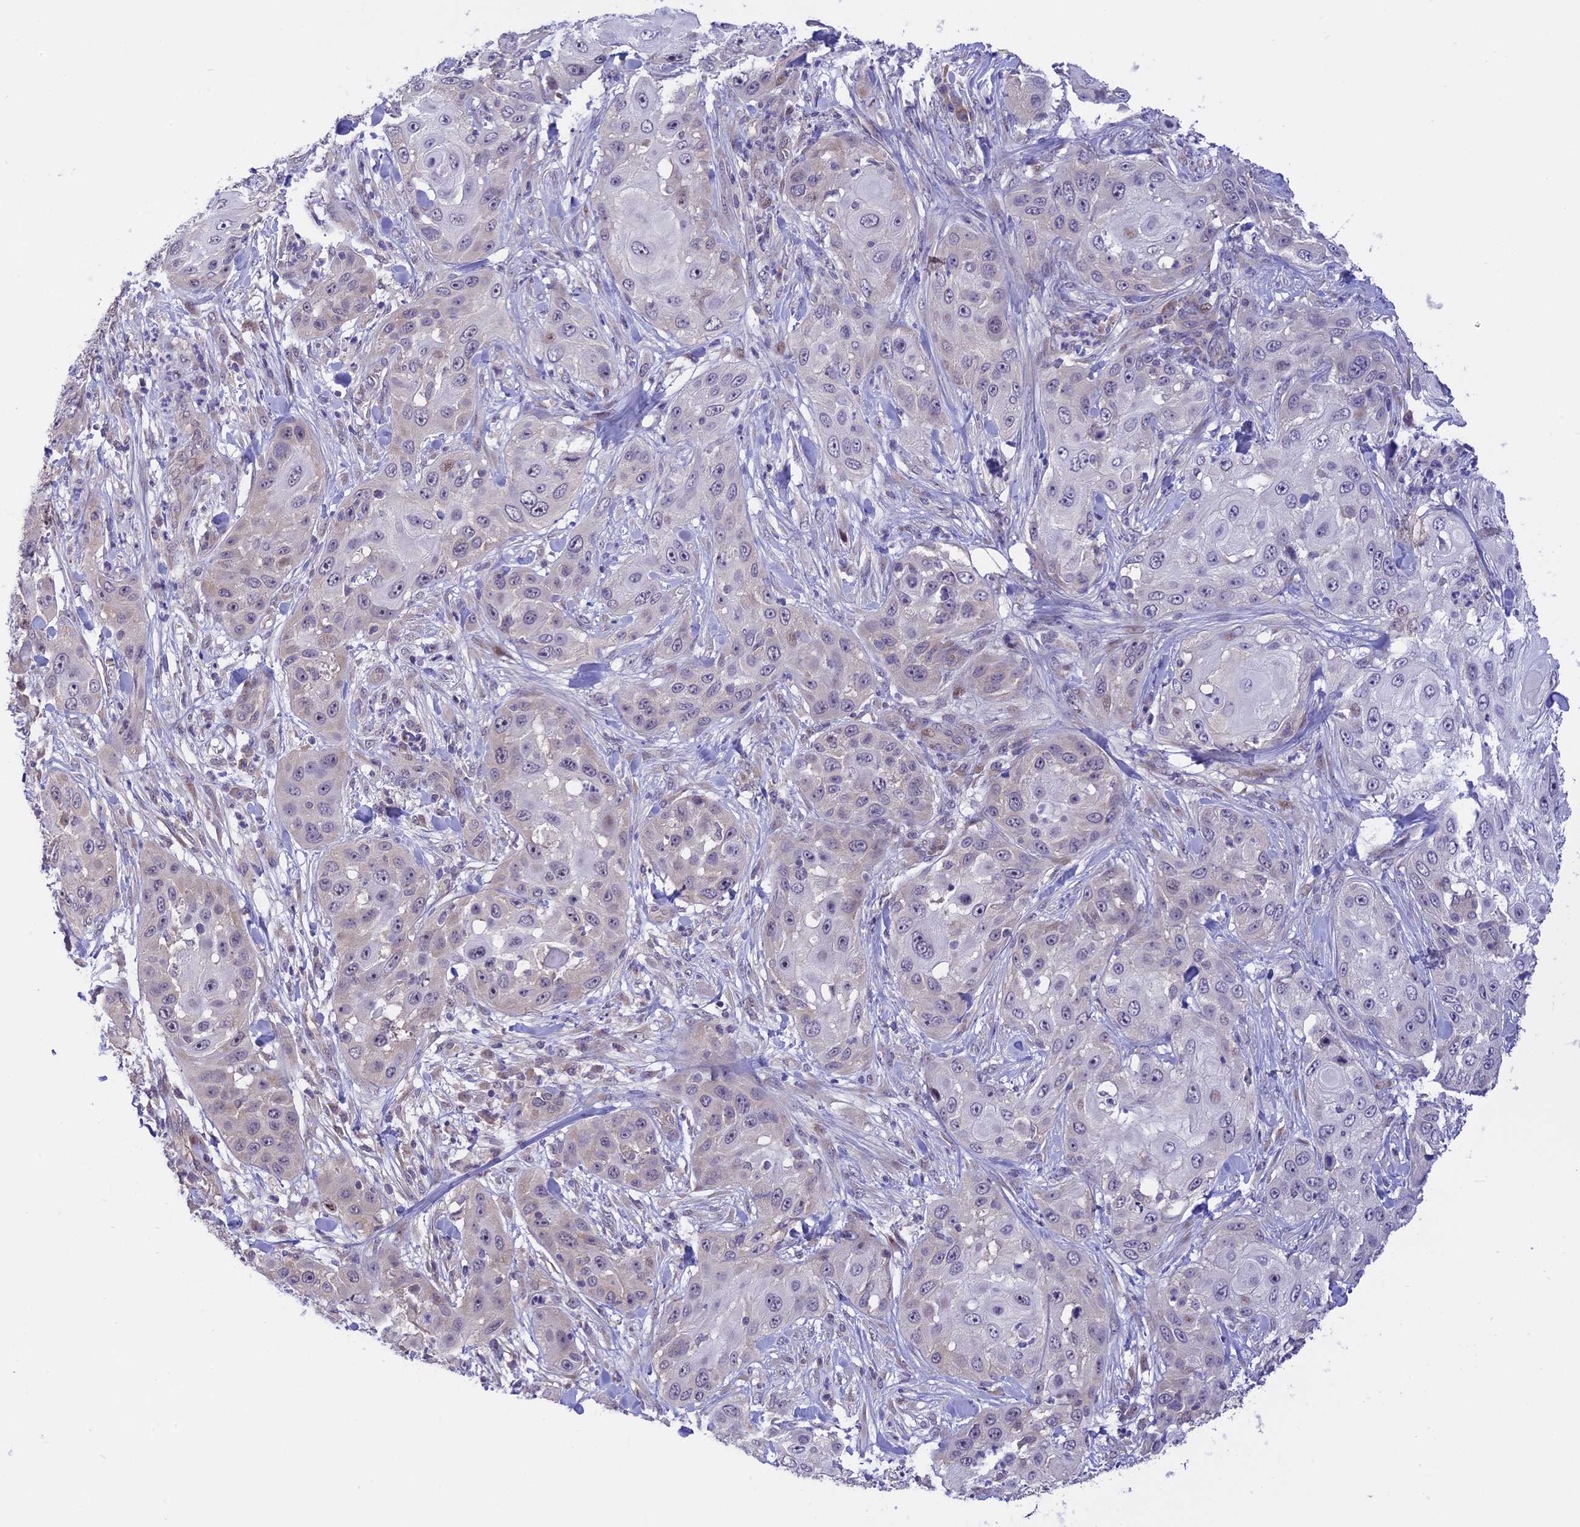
{"staining": {"intensity": "negative", "quantity": "none", "location": "none"}, "tissue": "skin cancer", "cell_type": "Tumor cells", "image_type": "cancer", "snomed": [{"axis": "morphology", "description": "Squamous cell carcinoma, NOS"}, {"axis": "topography", "description": "Skin"}], "caption": "A high-resolution photomicrograph shows immunohistochemistry staining of skin cancer, which shows no significant expression in tumor cells. (Brightfield microscopy of DAB IHC at high magnification).", "gene": "ZNF837", "patient": {"sex": "female", "age": 44}}